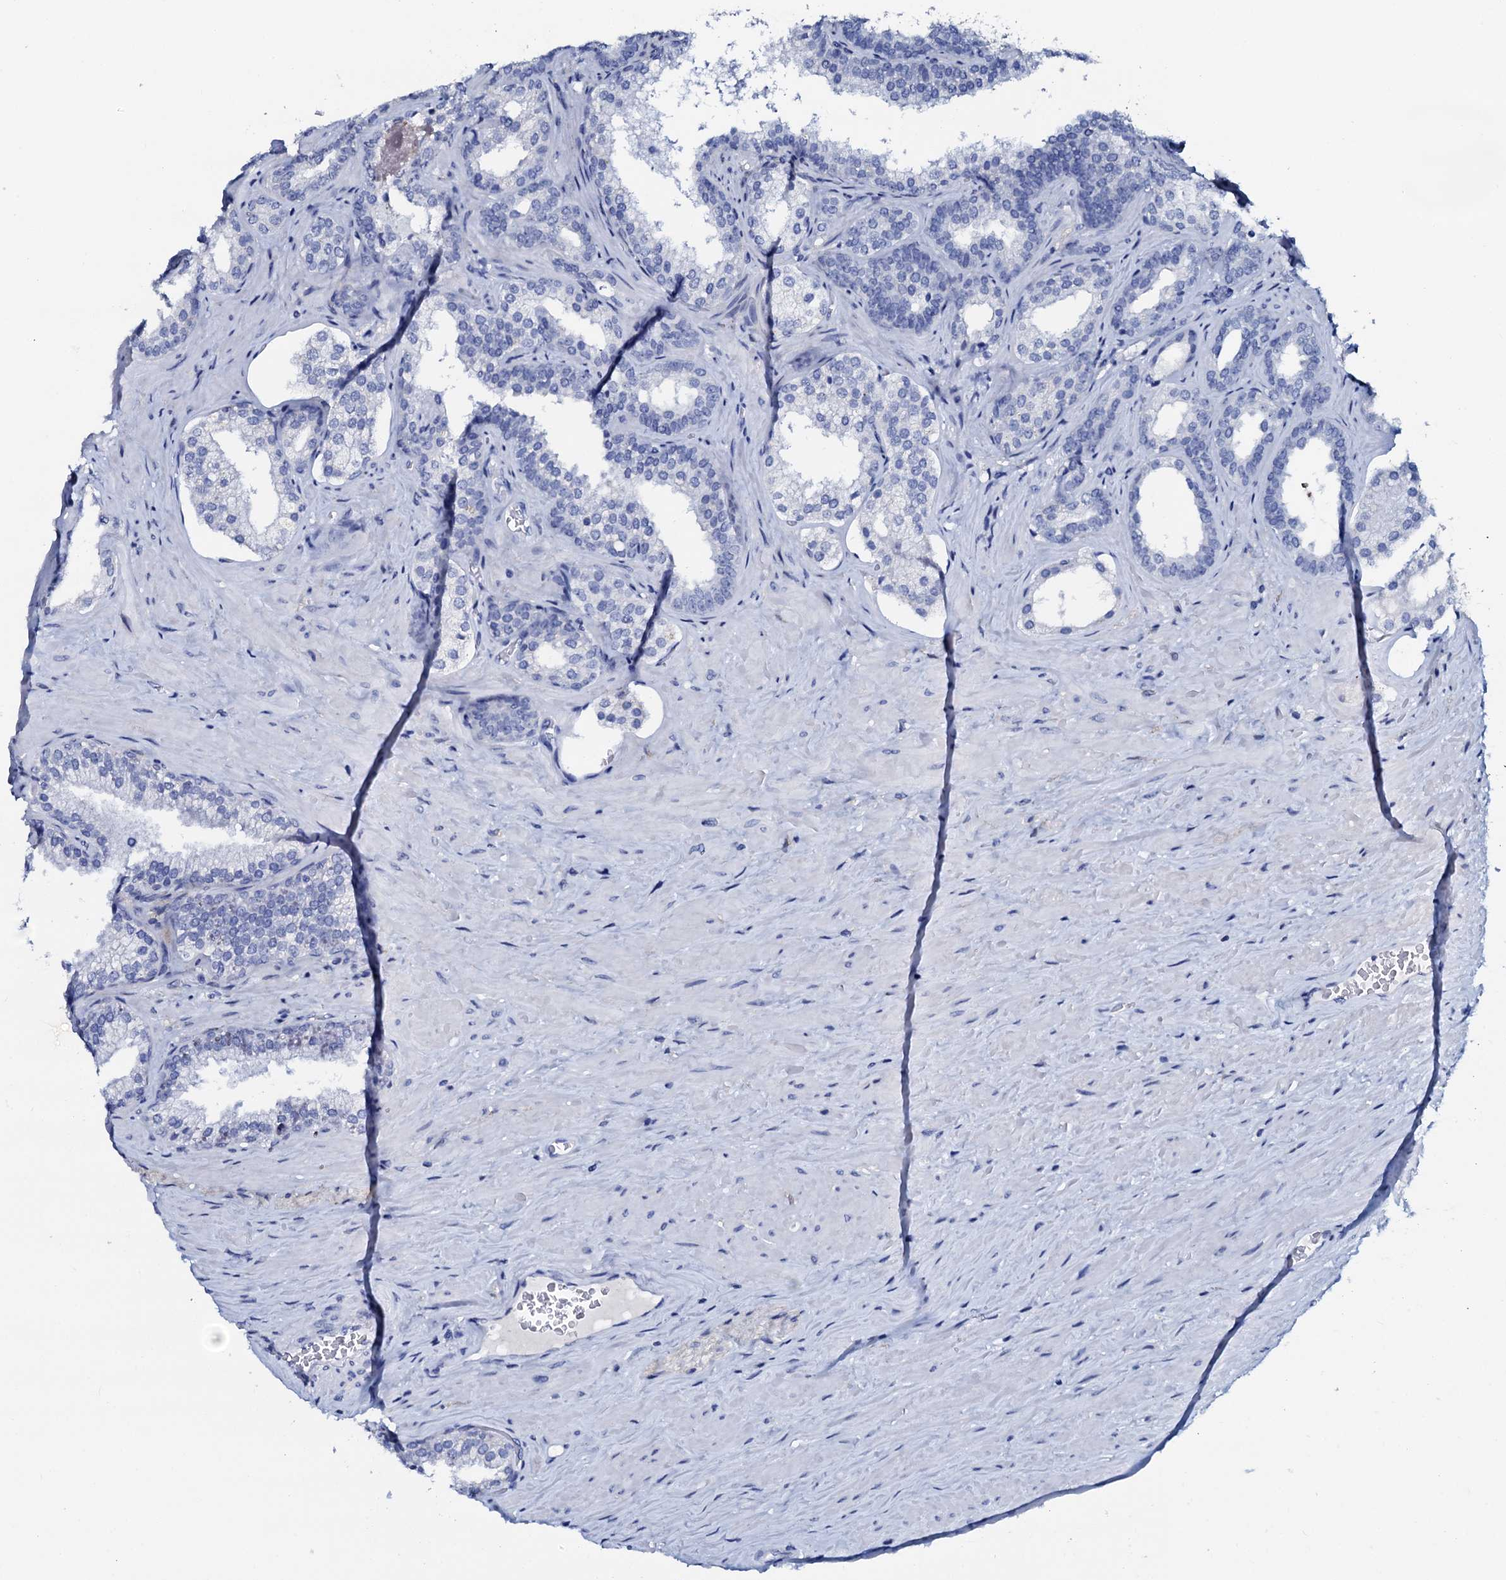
{"staining": {"intensity": "negative", "quantity": "none", "location": "none"}, "tissue": "prostate cancer", "cell_type": "Tumor cells", "image_type": "cancer", "snomed": [{"axis": "morphology", "description": "Adenocarcinoma, High grade"}, {"axis": "topography", "description": "Prostate"}], "caption": "Image shows no significant protein positivity in tumor cells of high-grade adenocarcinoma (prostate).", "gene": "AMER2", "patient": {"sex": "male", "age": 64}}